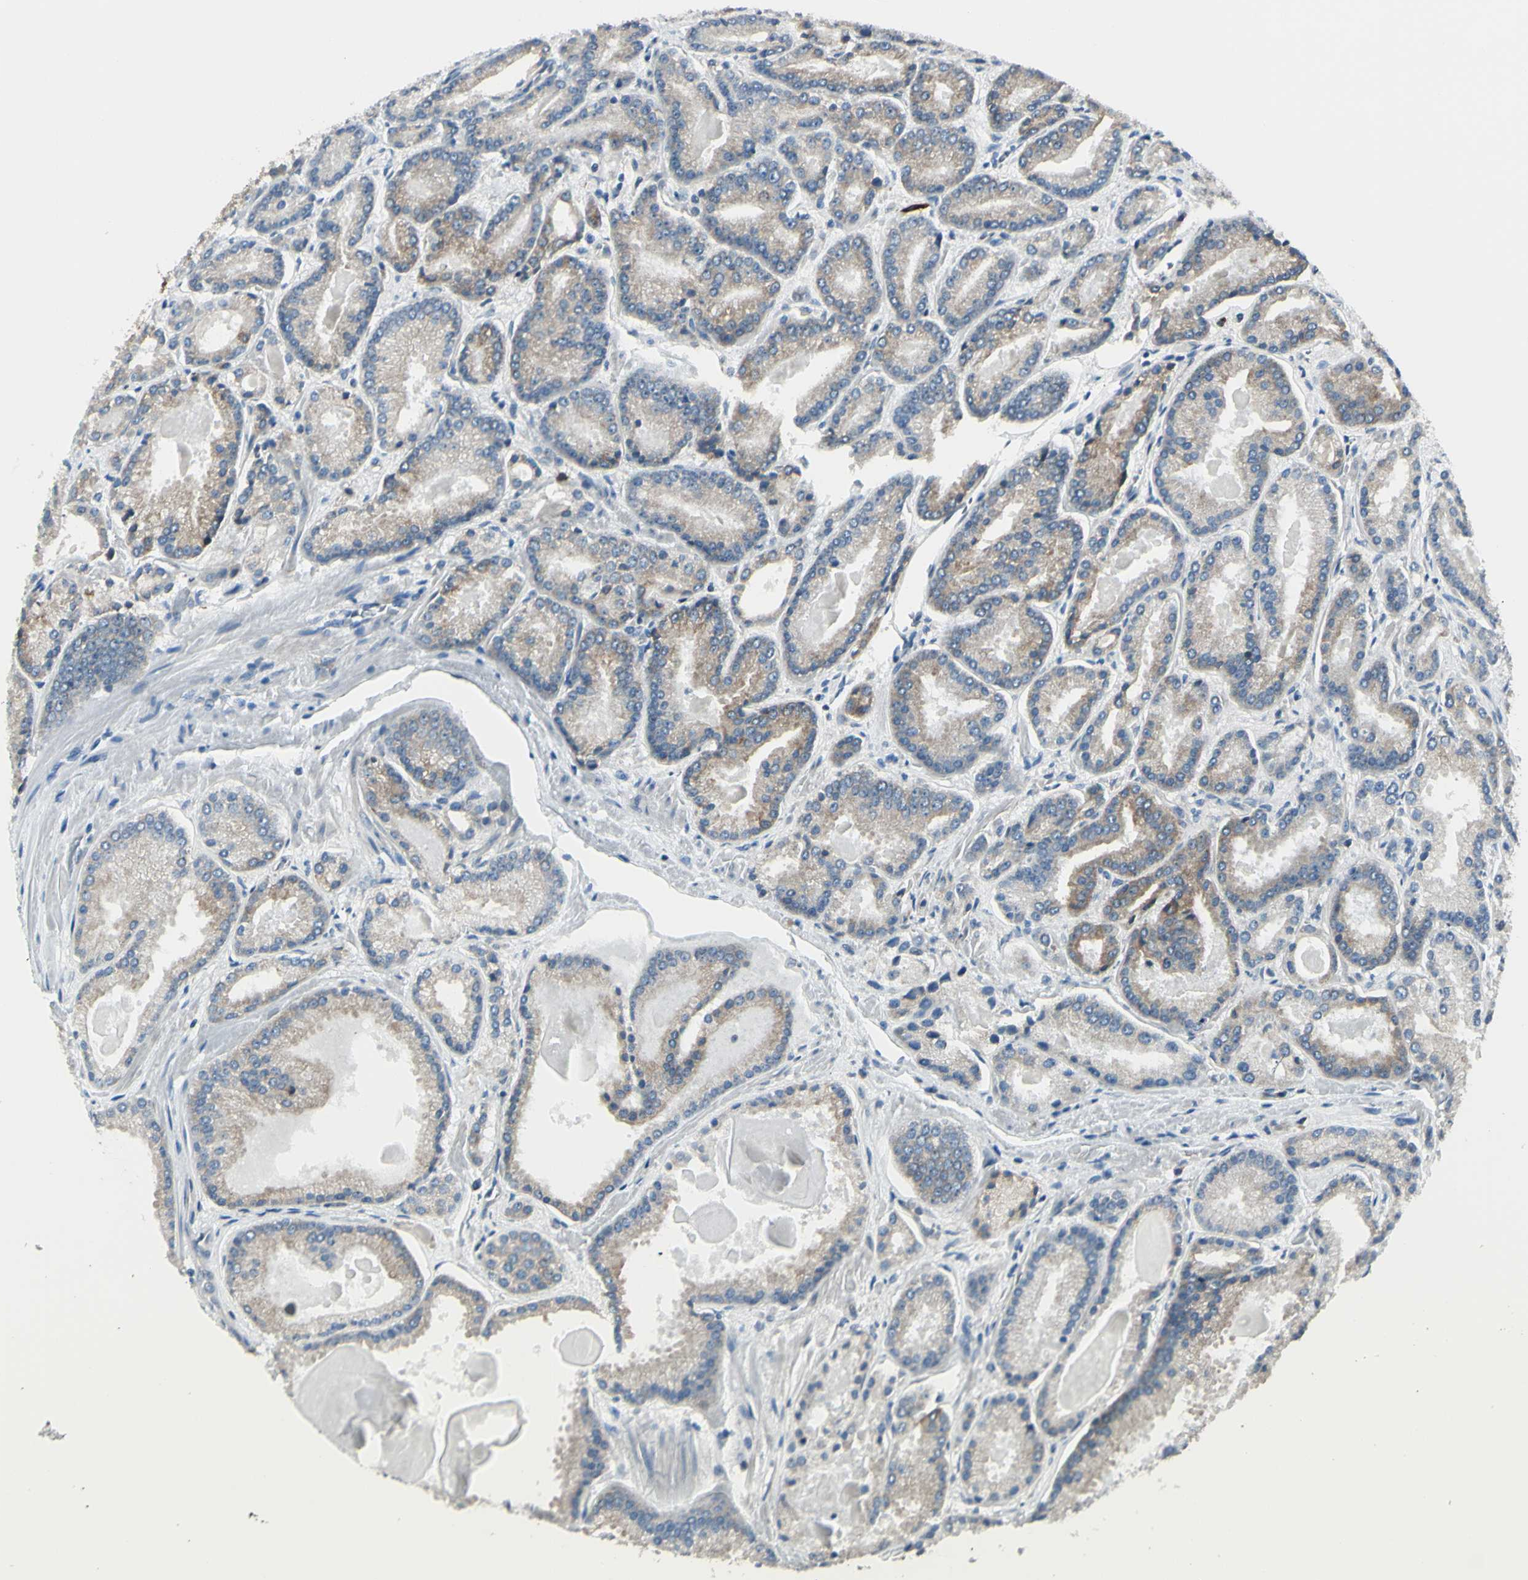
{"staining": {"intensity": "moderate", "quantity": ">75%", "location": "cytoplasmic/membranous"}, "tissue": "prostate cancer", "cell_type": "Tumor cells", "image_type": "cancer", "snomed": [{"axis": "morphology", "description": "Adenocarcinoma, Low grade"}, {"axis": "topography", "description": "Prostate"}], "caption": "A brown stain highlights moderate cytoplasmic/membranous staining of a protein in human prostate low-grade adenocarcinoma tumor cells. The staining was performed using DAB, with brown indicating positive protein expression. Nuclei are stained blue with hematoxylin.", "gene": "SELENOS", "patient": {"sex": "male", "age": 59}}